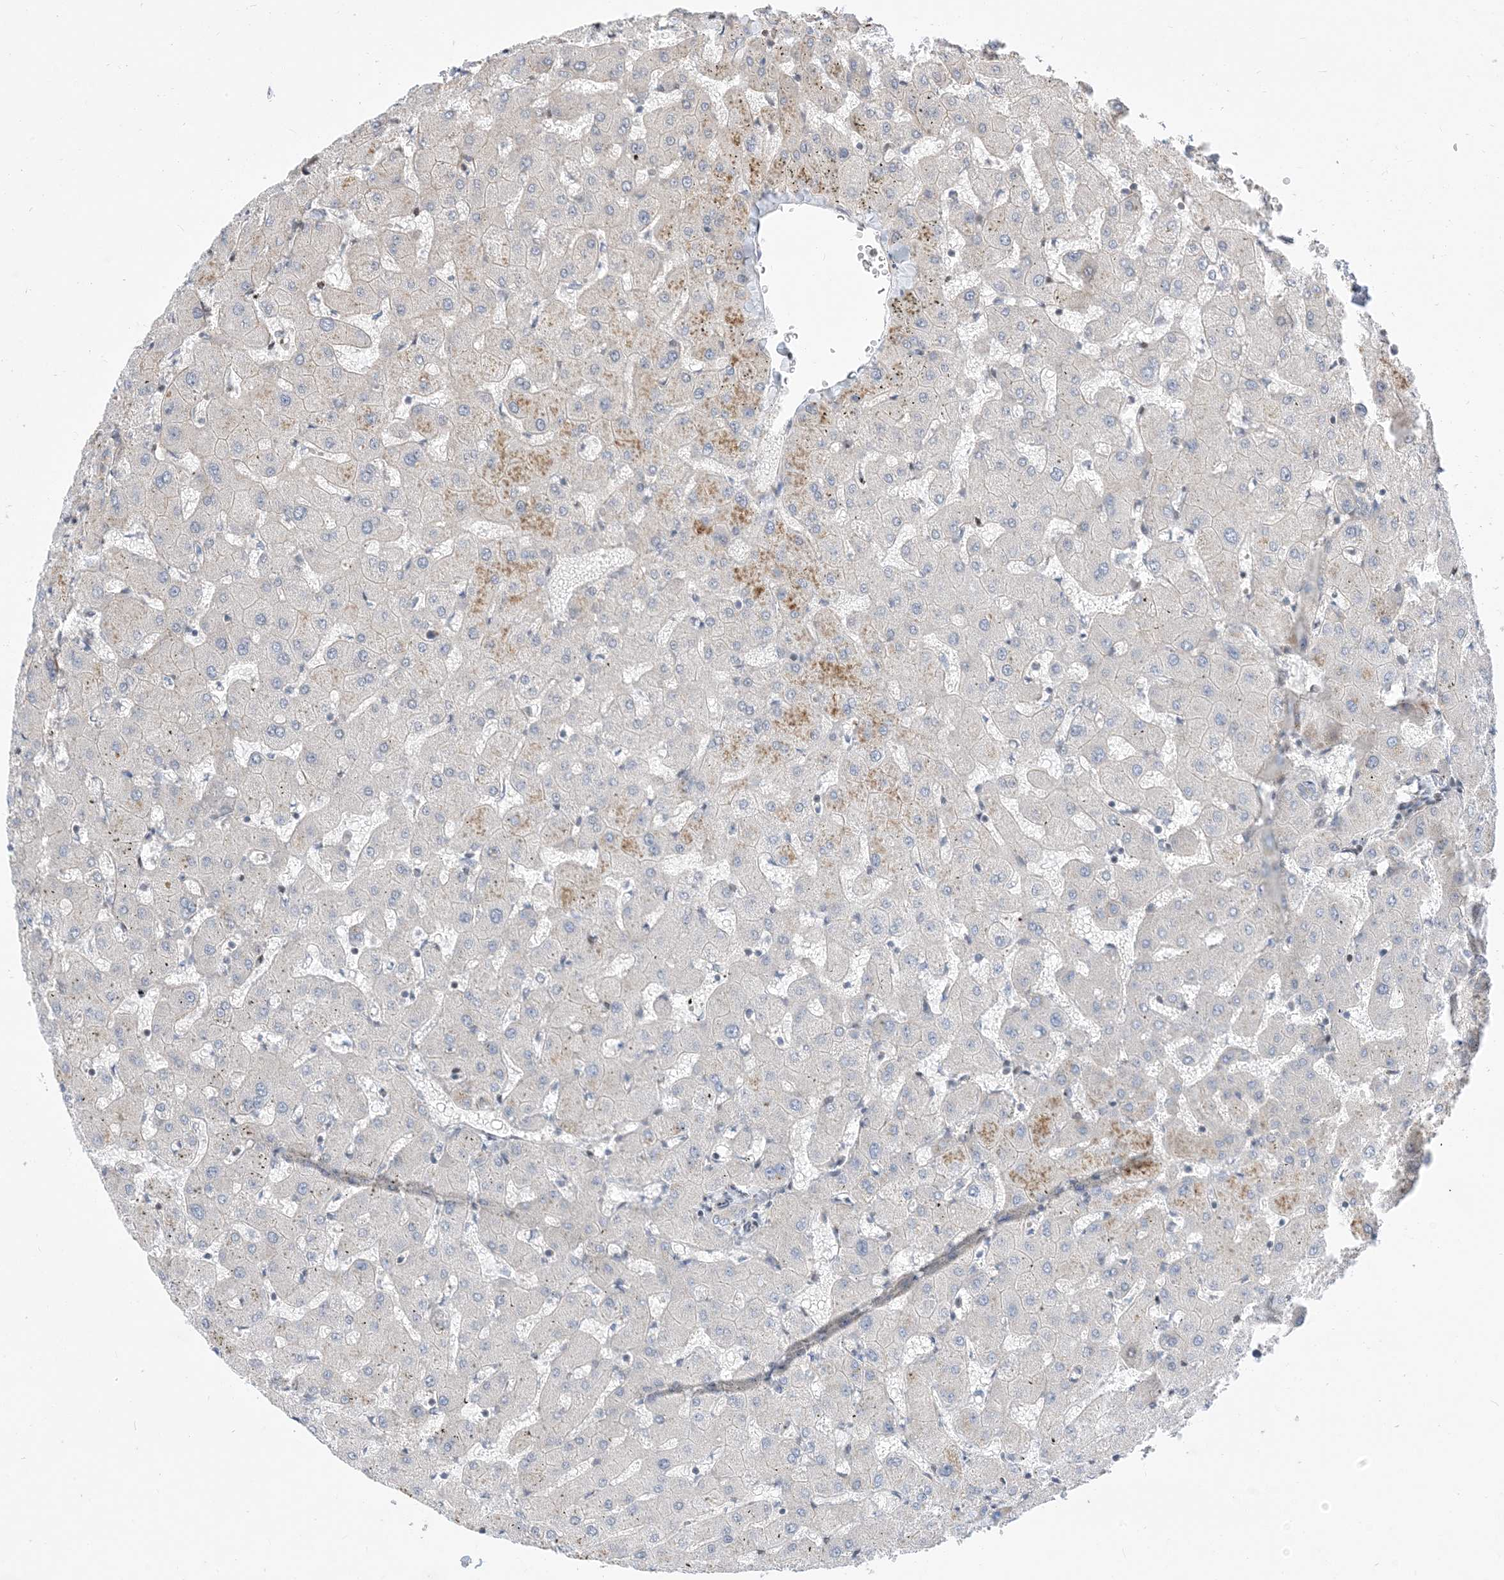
{"staining": {"intensity": "negative", "quantity": "none", "location": "none"}, "tissue": "liver", "cell_type": "Cholangiocytes", "image_type": "normal", "snomed": [{"axis": "morphology", "description": "Normal tissue, NOS"}, {"axis": "topography", "description": "Liver"}], "caption": "The immunohistochemistry (IHC) photomicrograph has no significant staining in cholangiocytes of liver.", "gene": "TYSND1", "patient": {"sex": "female", "age": 63}}